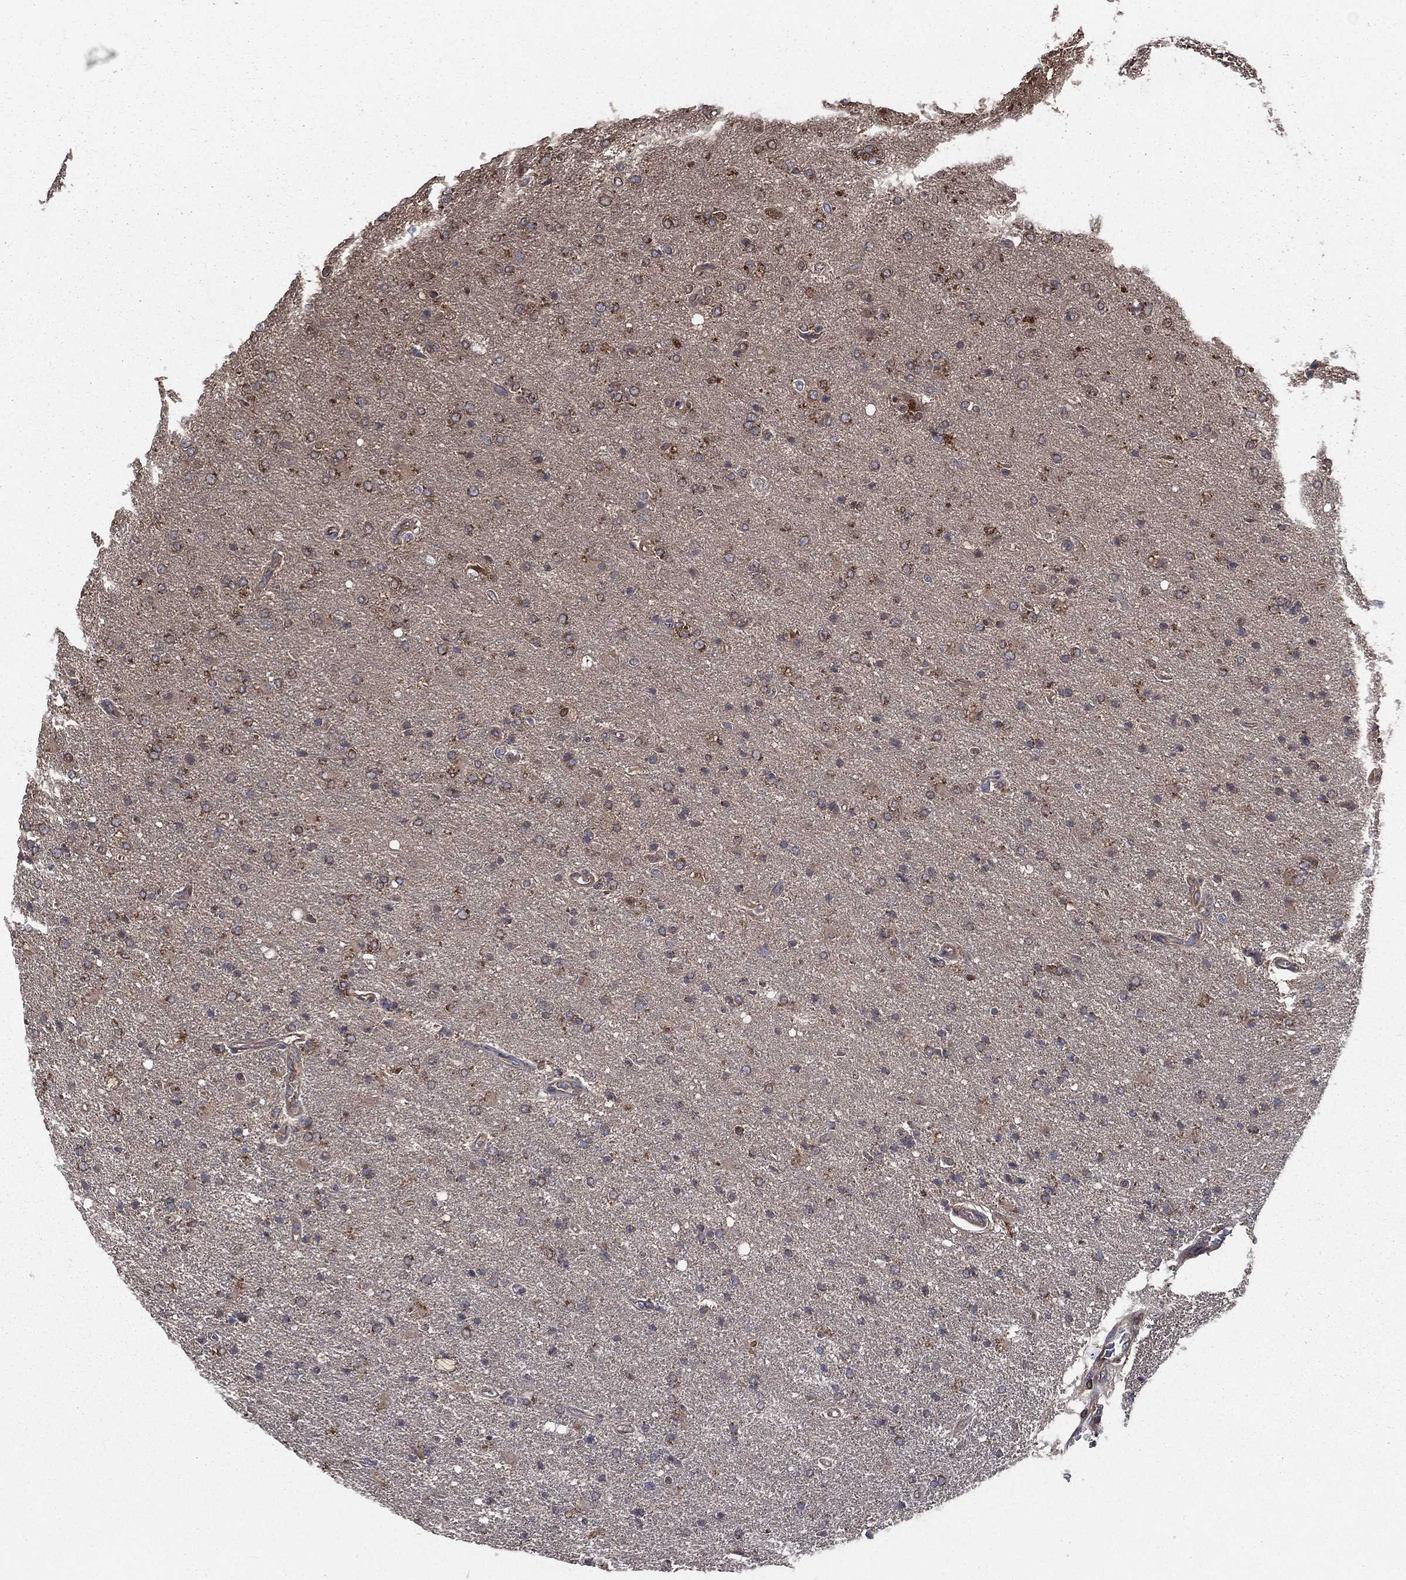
{"staining": {"intensity": "moderate", "quantity": "25%-75%", "location": "cytoplasmic/membranous"}, "tissue": "glioma", "cell_type": "Tumor cells", "image_type": "cancer", "snomed": [{"axis": "morphology", "description": "Glioma, malignant, High grade"}, {"axis": "topography", "description": "Cerebral cortex"}], "caption": "DAB (3,3'-diaminobenzidine) immunohistochemical staining of high-grade glioma (malignant) reveals moderate cytoplasmic/membranous protein staining in approximately 25%-75% of tumor cells. (Brightfield microscopy of DAB IHC at high magnification).", "gene": "SARS1", "patient": {"sex": "male", "age": 70}}